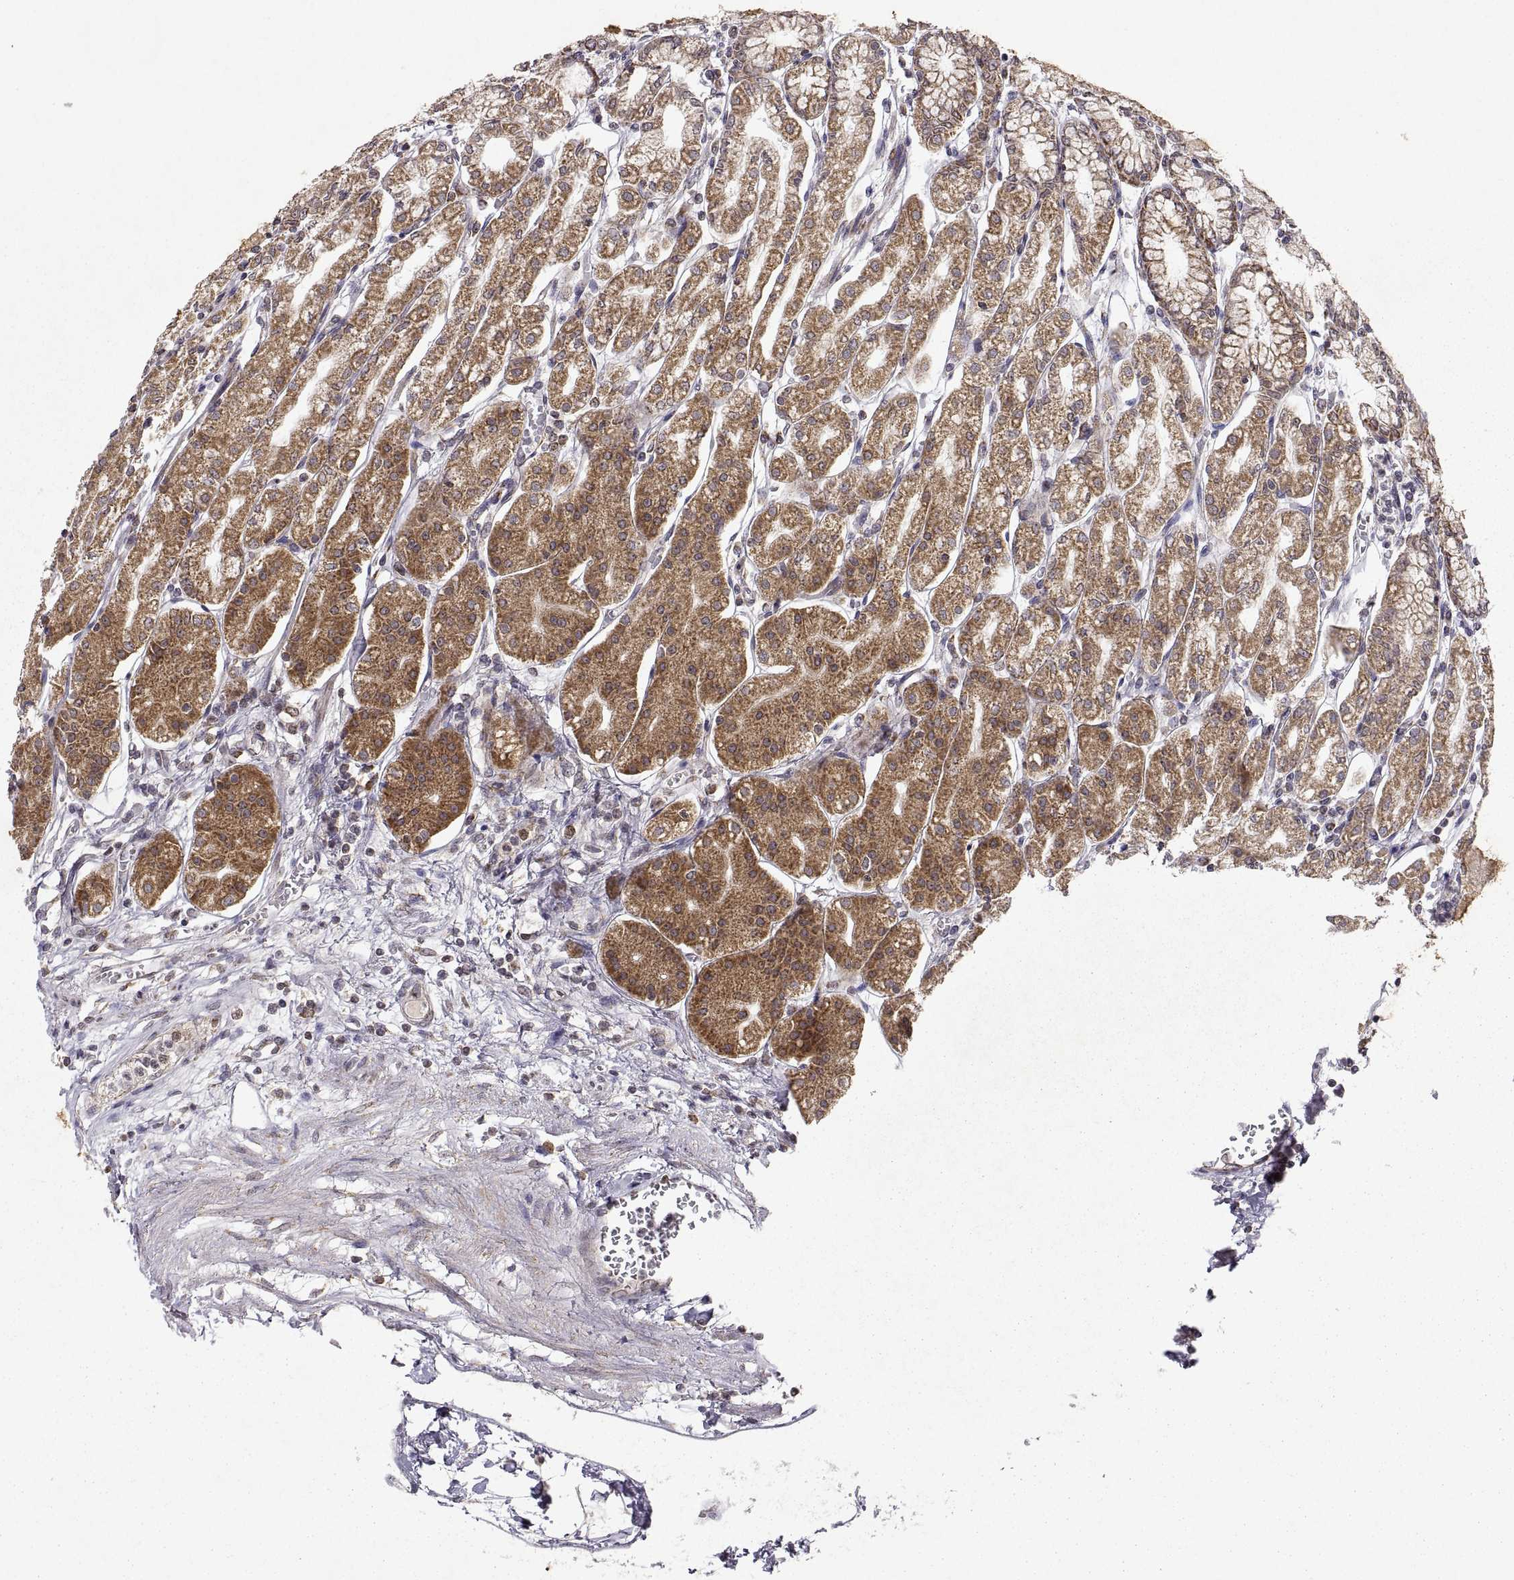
{"staining": {"intensity": "moderate", "quantity": ">75%", "location": "cytoplasmic/membranous"}, "tissue": "stomach", "cell_type": "Glandular cells", "image_type": "normal", "snomed": [{"axis": "morphology", "description": "Normal tissue, NOS"}, {"axis": "topography", "description": "Skeletal muscle"}, {"axis": "topography", "description": "Stomach"}], "caption": "Immunohistochemistry staining of unremarkable stomach, which demonstrates medium levels of moderate cytoplasmic/membranous staining in approximately >75% of glandular cells indicating moderate cytoplasmic/membranous protein expression. The staining was performed using DAB (brown) for protein detection and nuclei were counterstained in hematoxylin (blue).", "gene": "MANBAL", "patient": {"sex": "female", "age": 57}}